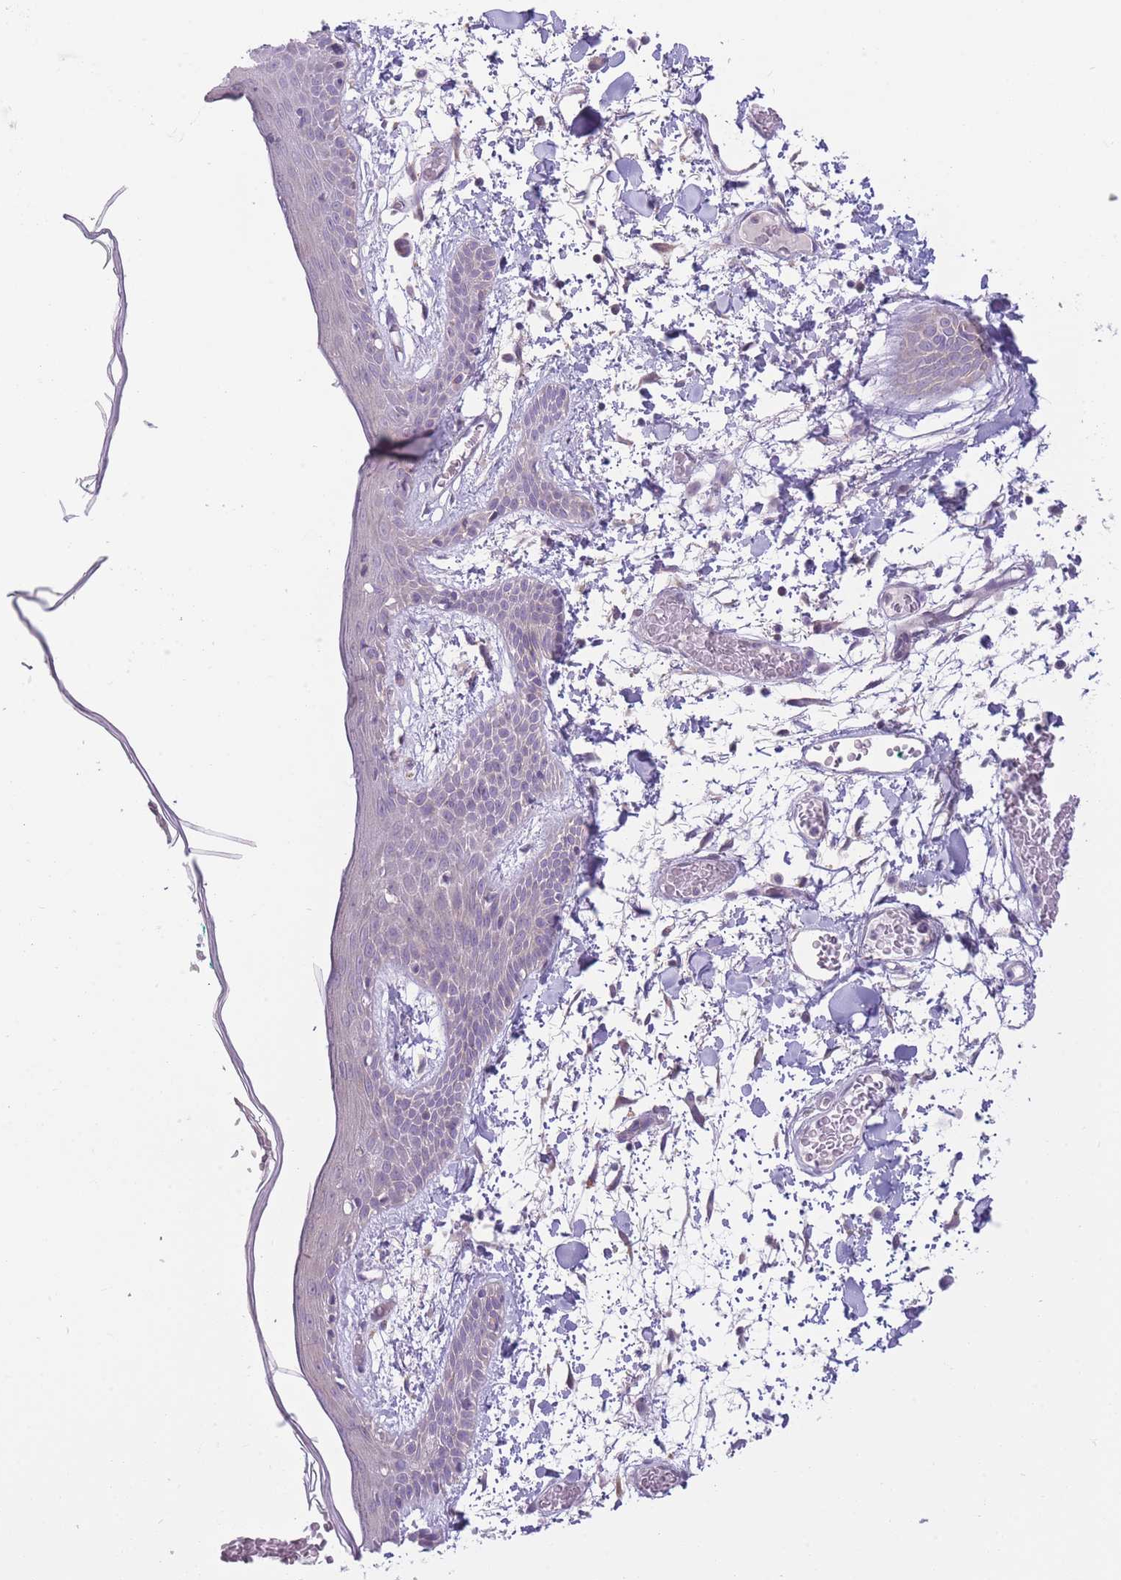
{"staining": {"intensity": "negative", "quantity": "none", "location": "none"}, "tissue": "skin", "cell_type": "Fibroblasts", "image_type": "normal", "snomed": [{"axis": "morphology", "description": "Normal tissue, NOS"}, {"axis": "topography", "description": "Skin"}], "caption": "Protein analysis of unremarkable skin demonstrates no significant staining in fibroblasts.", "gene": "CCT6A", "patient": {"sex": "male", "age": 79}}